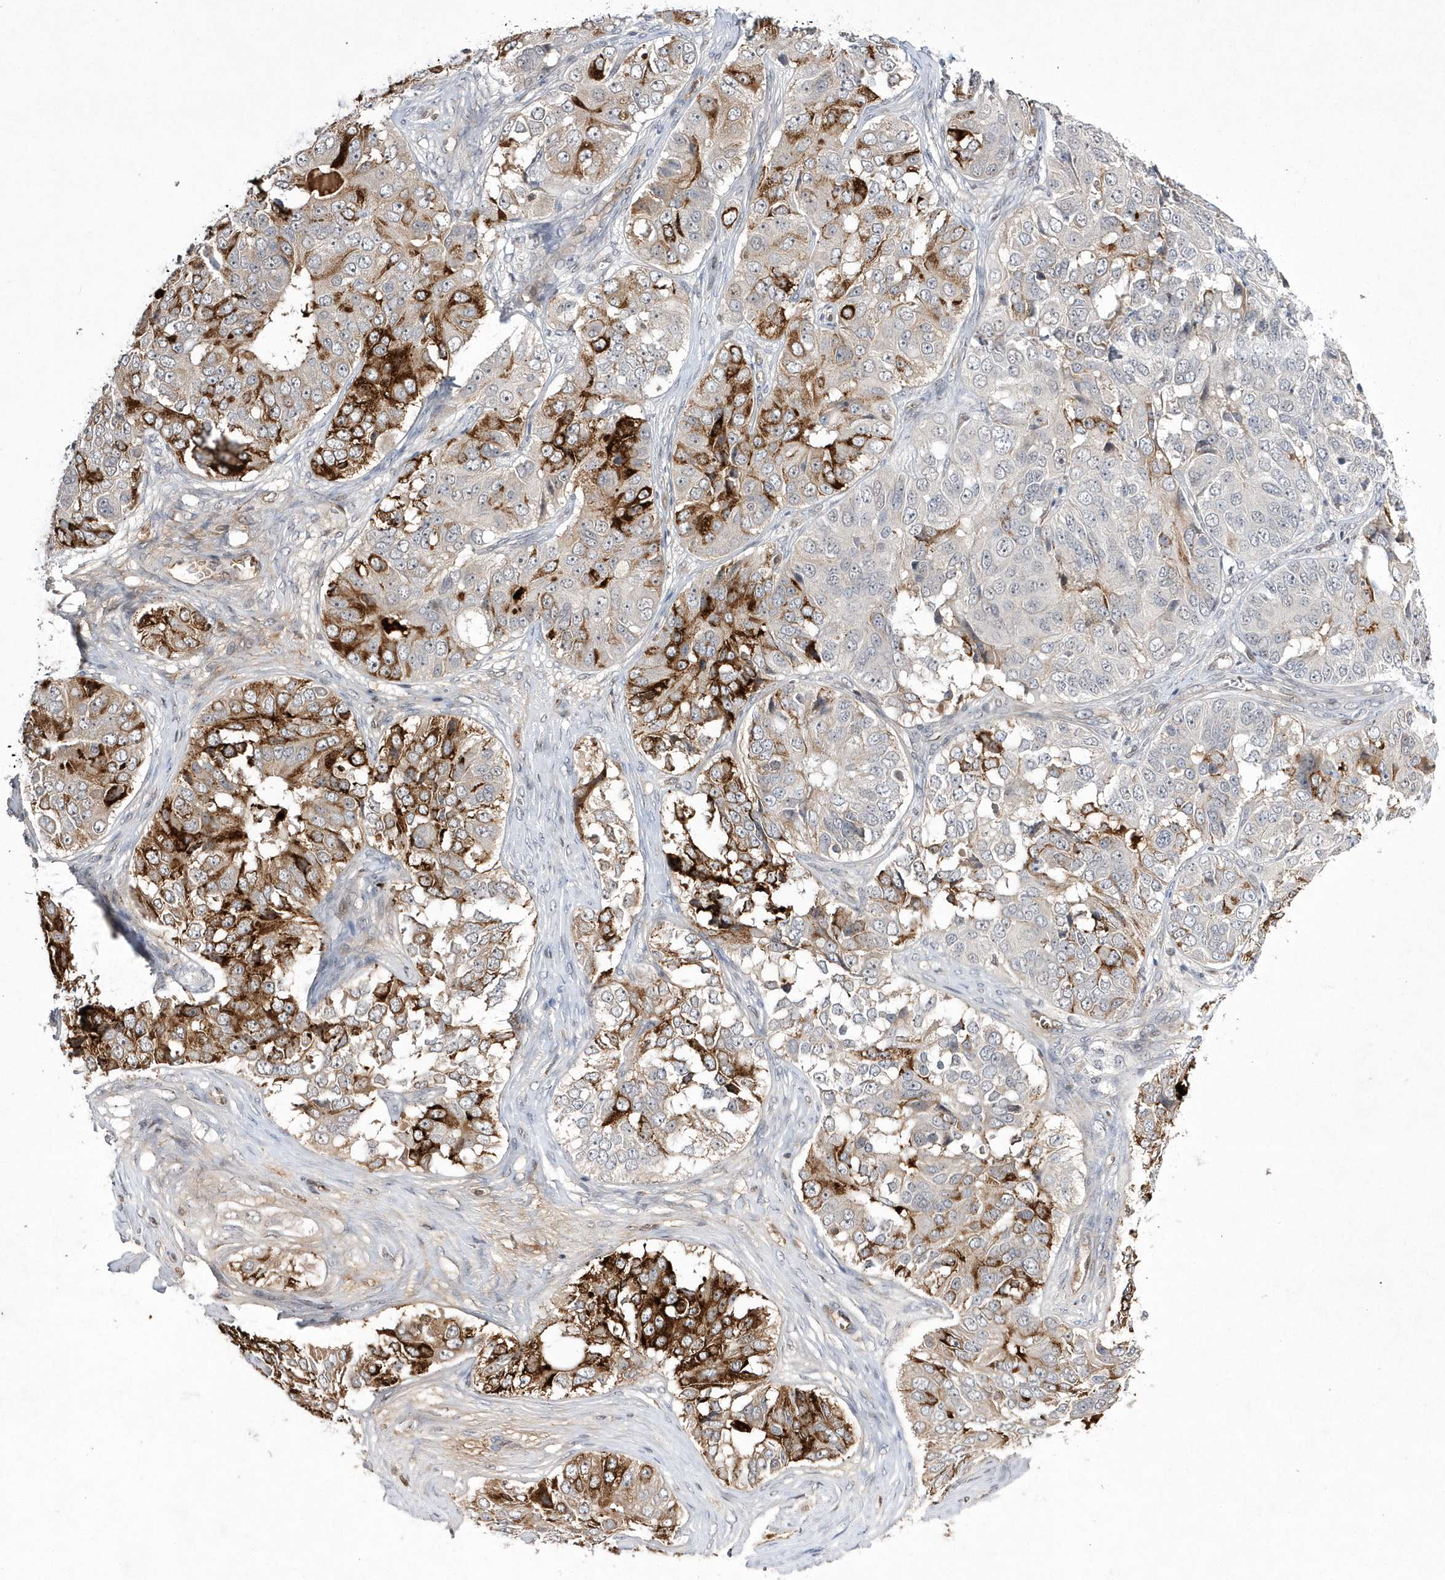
{"staining": {"intensity": "strong", "quantity": "25%-75%", "location": "cytoplasmic/membranous"}, "tissue": "ovarian cancer", "cell_type": "Tumor cells", "image_type": "cancer", "snomed": [{"axis": "morphology", "description": "Carcinoma, endometroid"}, {"axis": "topography", "description": "Ovary"}], "caption": "Protein staining reveals strong cytoplasmic/membranous positivity in about 25%-75% of tumor cells in endometroid carcinoma (ovarian).", "gene": "TMEM132B", "patient": {"sex": "female", "age": 51}}